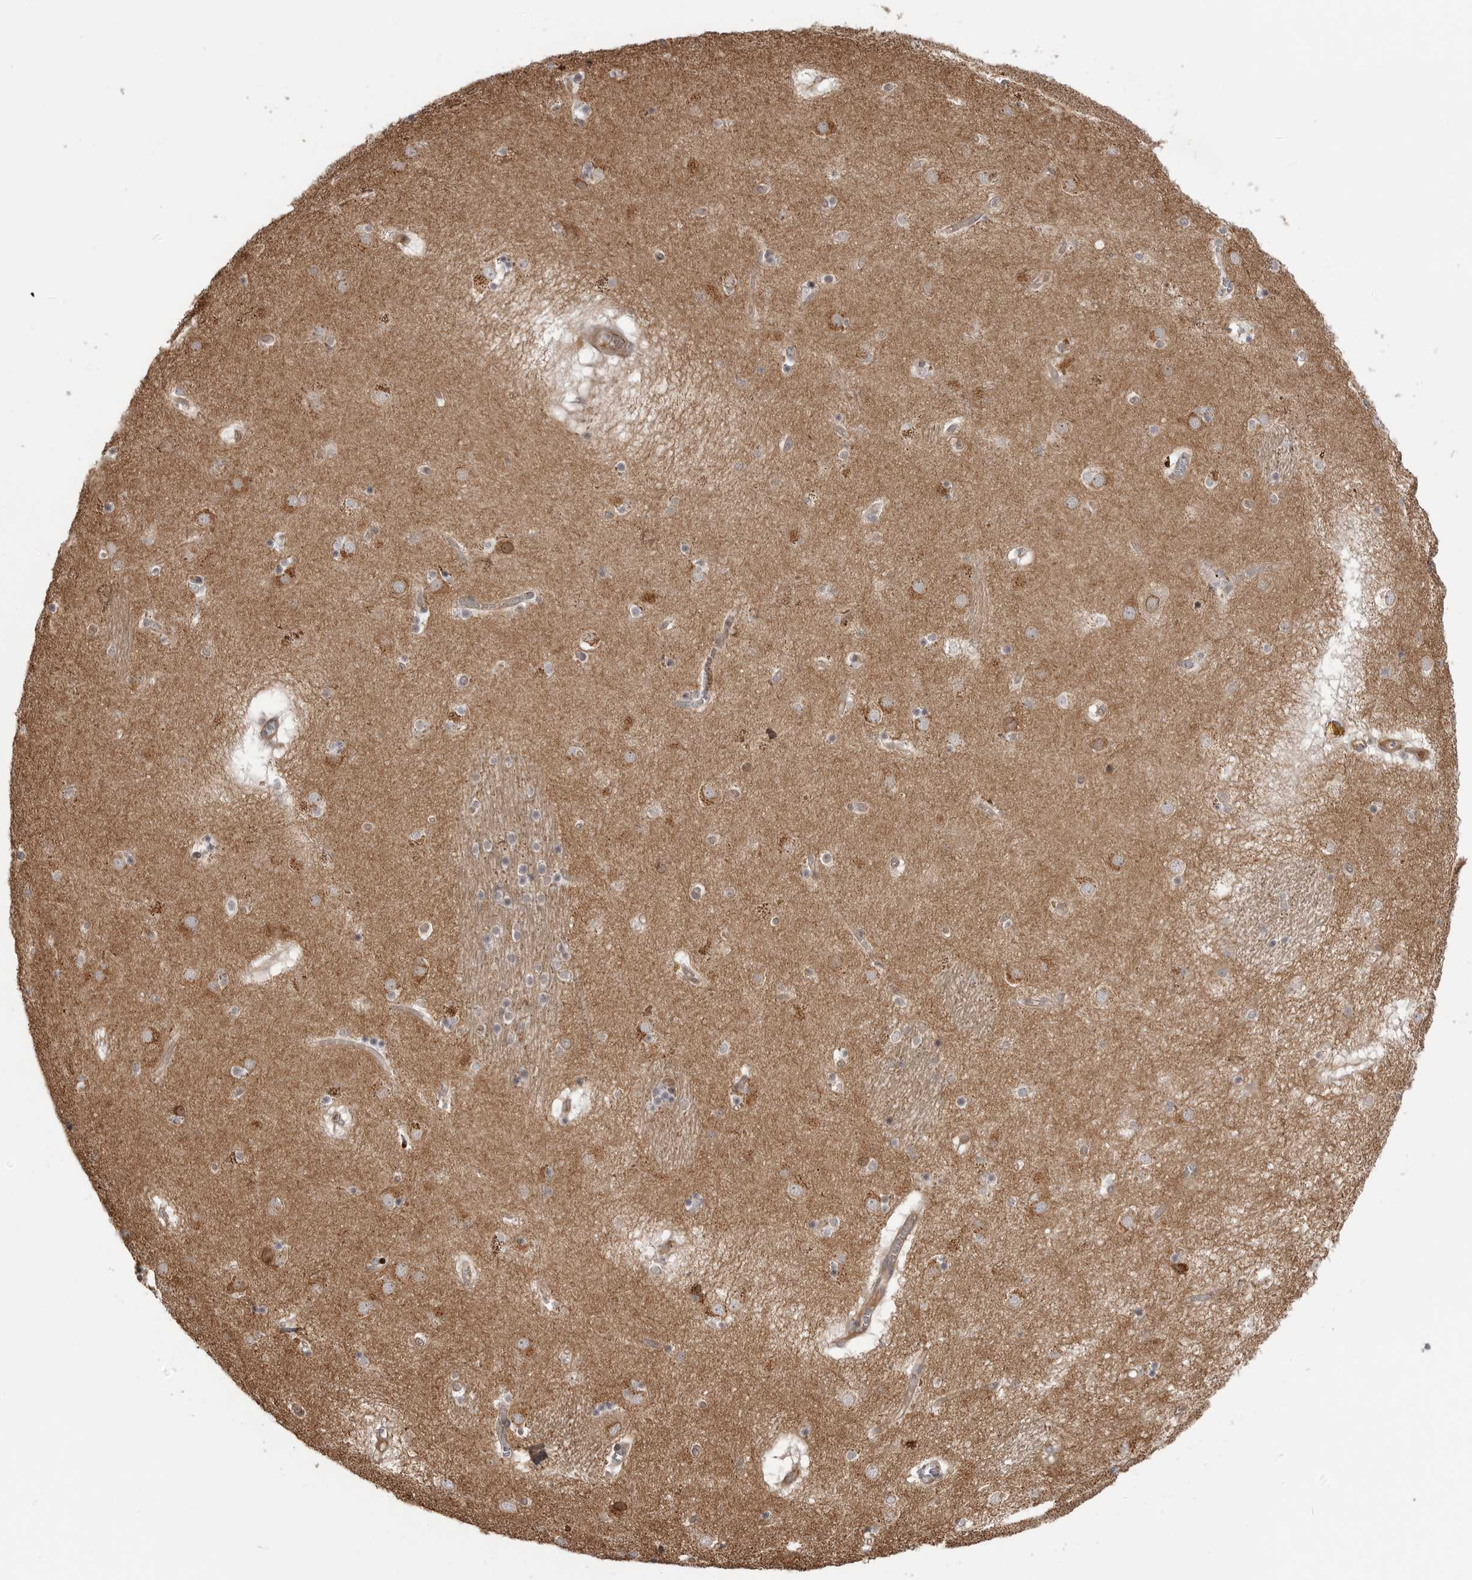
{"staining": {"intensity": "negative", "quantity": "none", "location": "none"}, "tissue": "caudate", "cell_type": "Glial cells", "image_type": "normal", "snomed": [{"axis": "morphology", "description": "Normal tissue, NOS"}, {"axis": "topography", "description": "Lateral ventricle wall"}], "caption": "IHC photomicrograph of normal caudate: human caudate stained with DAB (3,3'-diaminobenzidine) shows no significant protein expression in glial cells. (DAB immunohistochemistry, high magnification).", "gene": "LRRC45", "patient": {"sex": "male", "age": 70}}